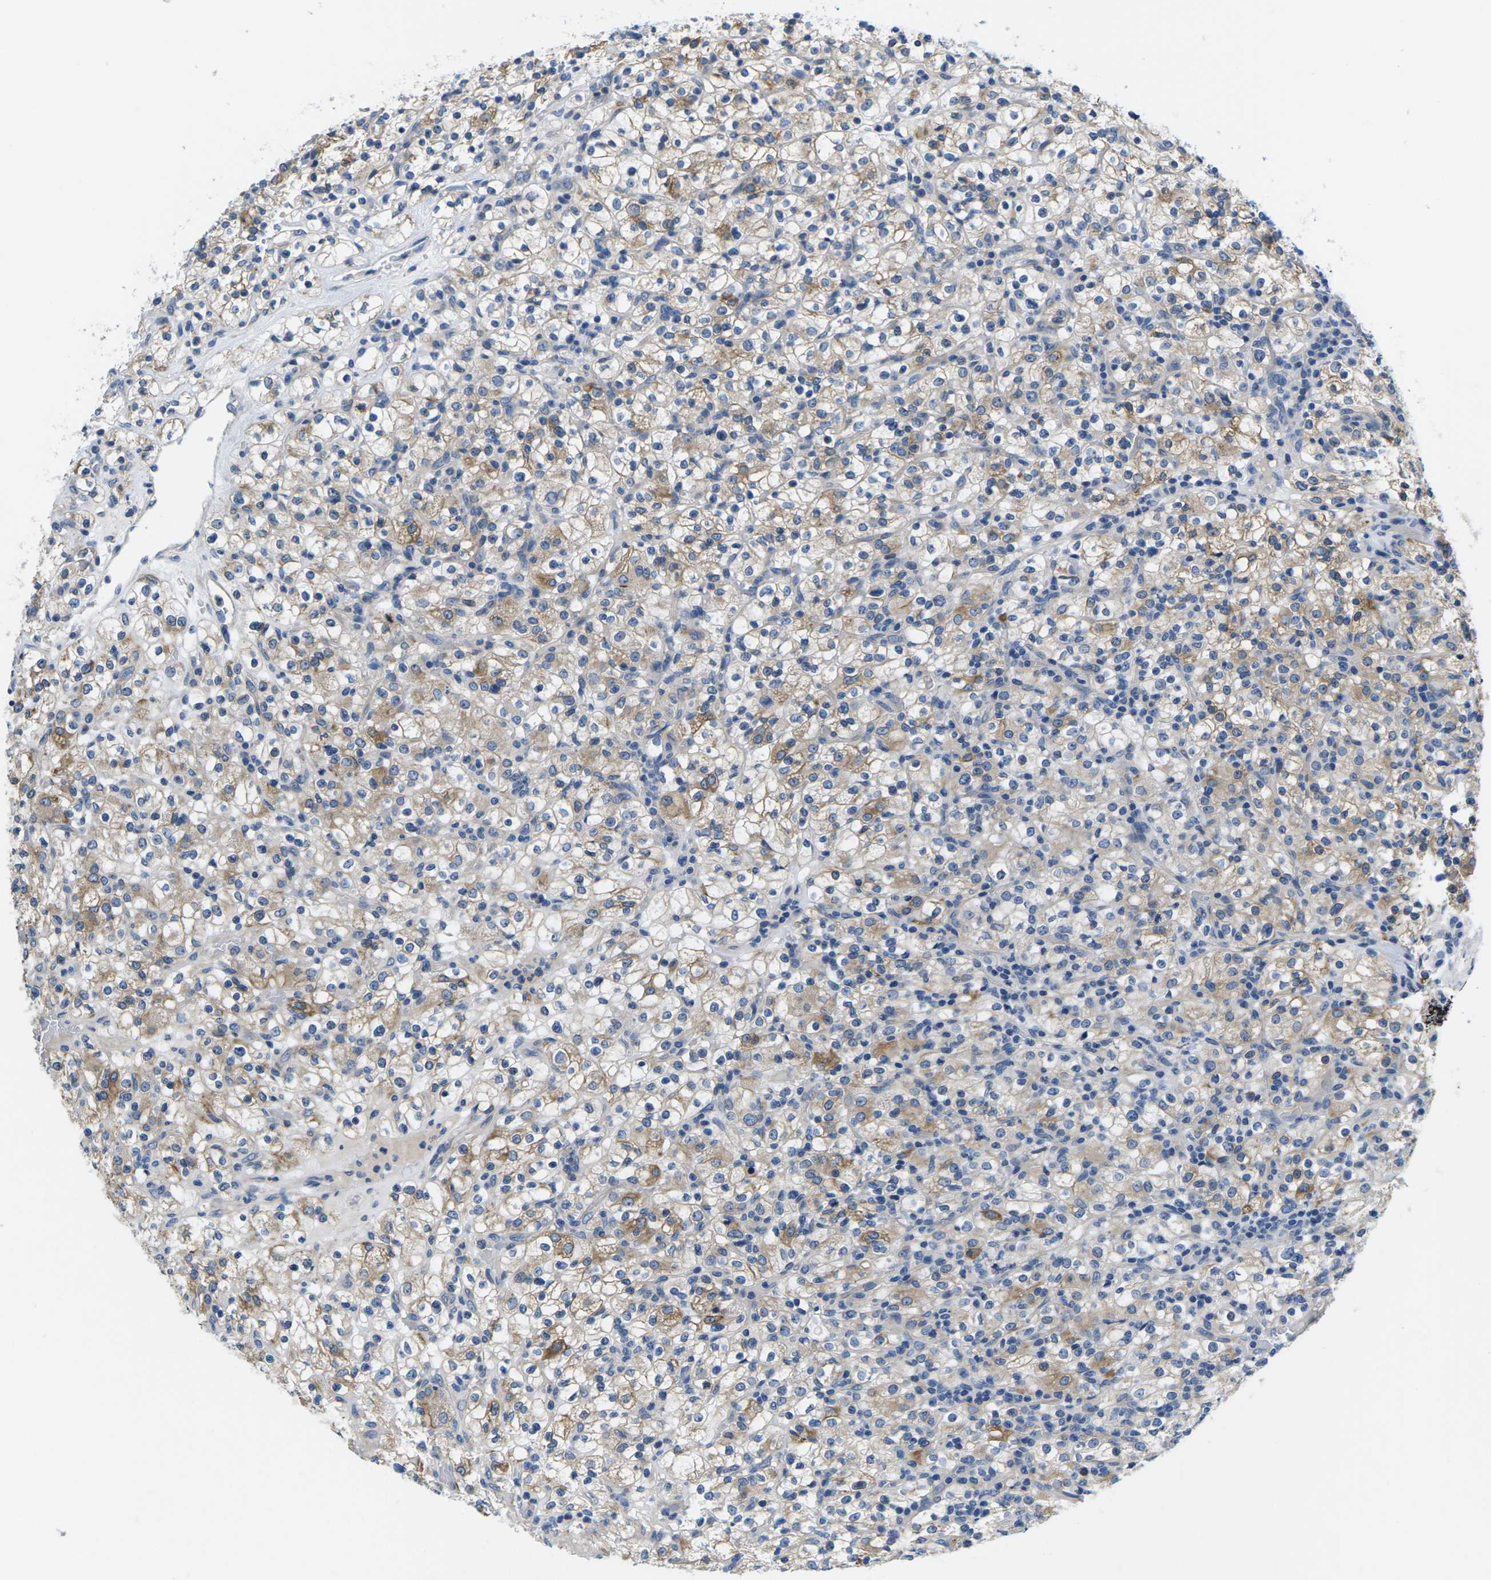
{"staining": {"intensity": "weak", "quantity": "25%-75%", "location": "cytoplasmic/membranous"}, "tissue": "renal cancer", "cell_type": "Tumor cells", "image_type": "cancer", "snomed": [{"axis": "morphology", "description": "Normal tissue, NOS"}, {"axis": "morphology", "description": "Adenocarcinoma, NOS"}, {"axis": "topography", "description": "Kidney"}], "caption": "Tumor cells reveal weak cytoplasmic/membranous positivity in approximately 25%-75% of cells in renal adenocarcinoma.", "gene": "TSPAN2", "patient": {"sex": "female", "age": 72}}